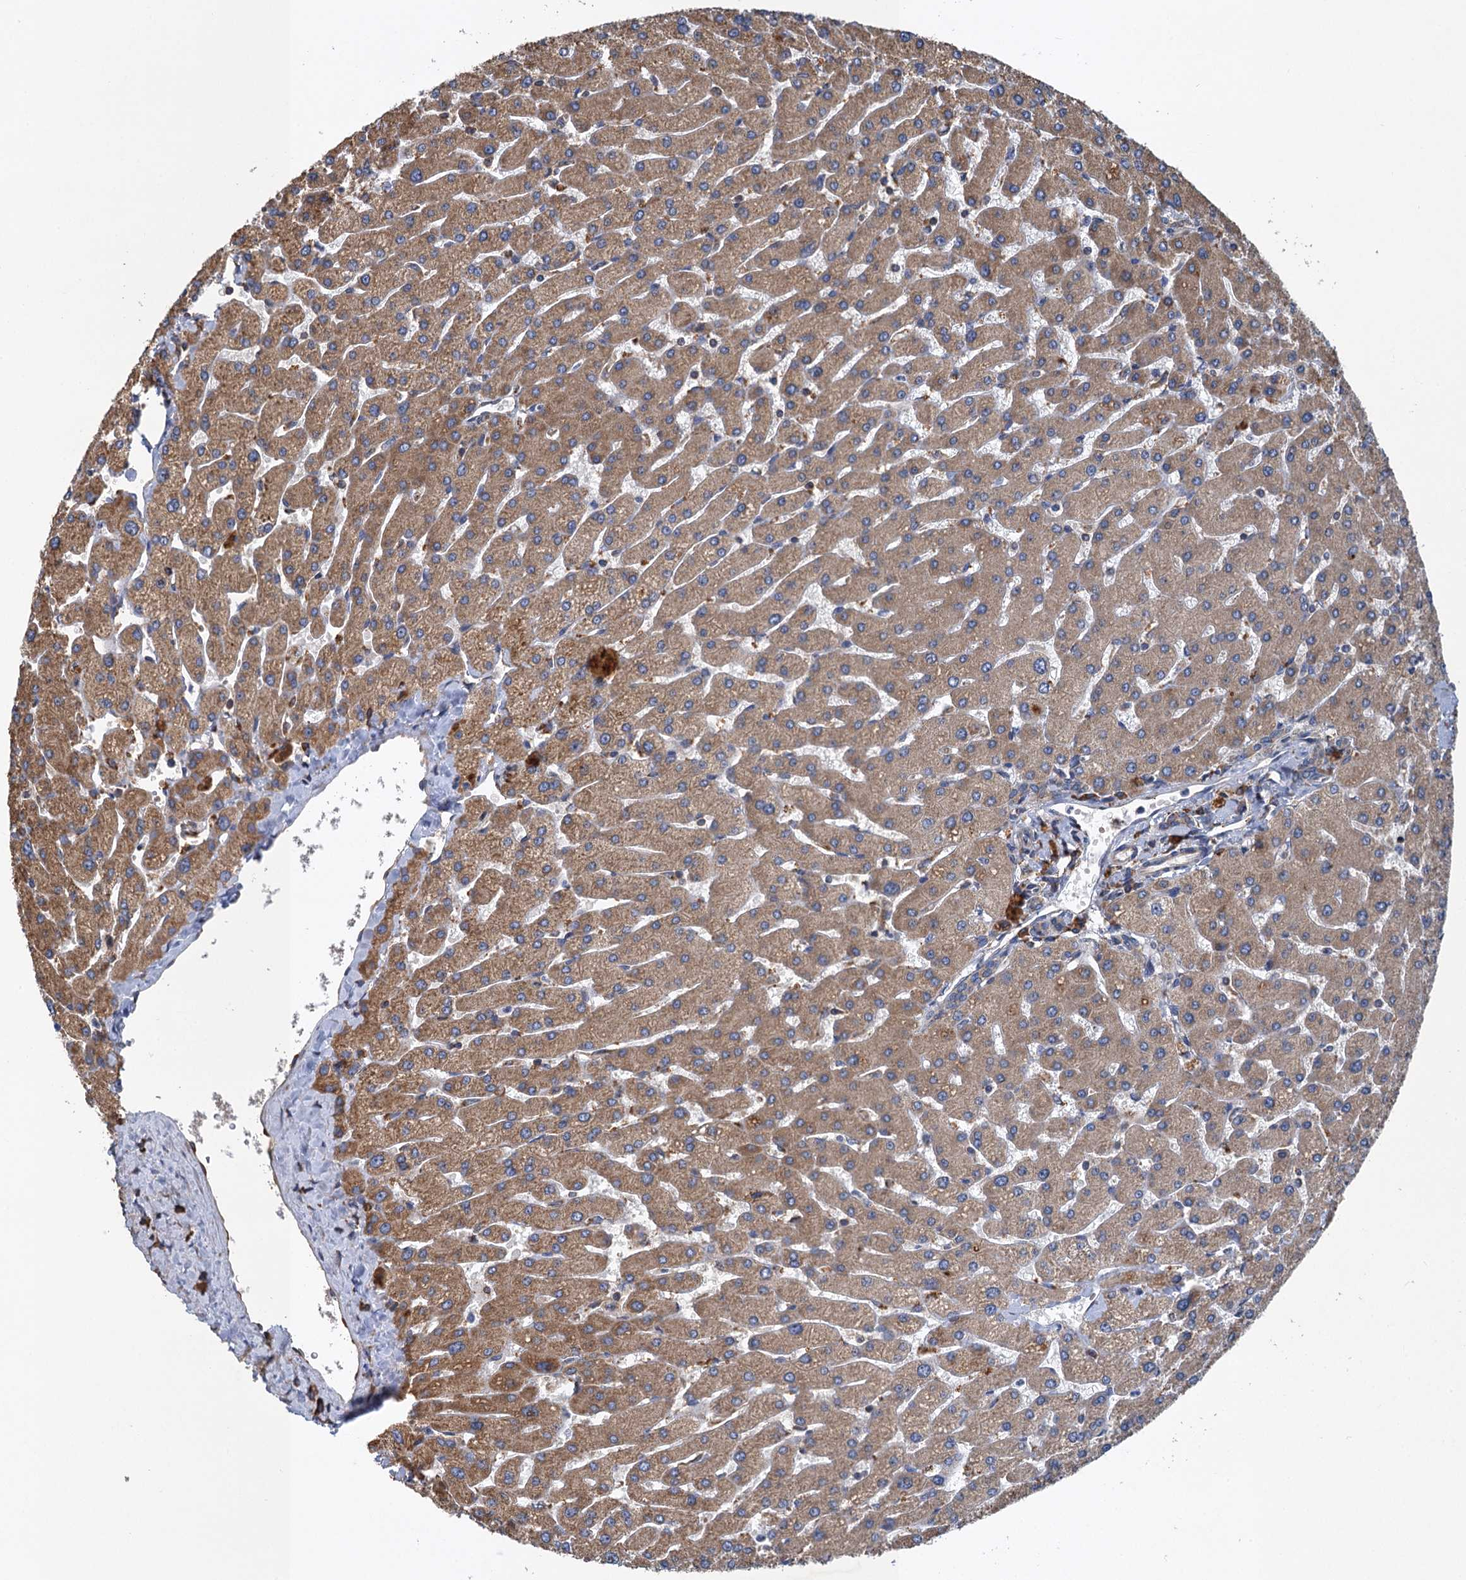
{"staining": {"intensity": "weak", "quantity": ">75%", "location": "cytoplasmic/membranous"}, "tissue": "liver", "cell_type": "Cholangiocytes", "image_type": "normal", "snomed": [{"axis": "morphology", "description": "Normal tissue, NOS"}, {"axis": "topography", "description": "Liver"}], "caption": "Immunohistochemical staining of normal liver reveals weak cytoplasmic/membranous protein expression in approximately >75% of cholangiocytes. (brown staining indicates protein expression, while blue staining denotes nuclei).", "gene": "LINS1", "patient": {"sex": "male", "age": 55}}